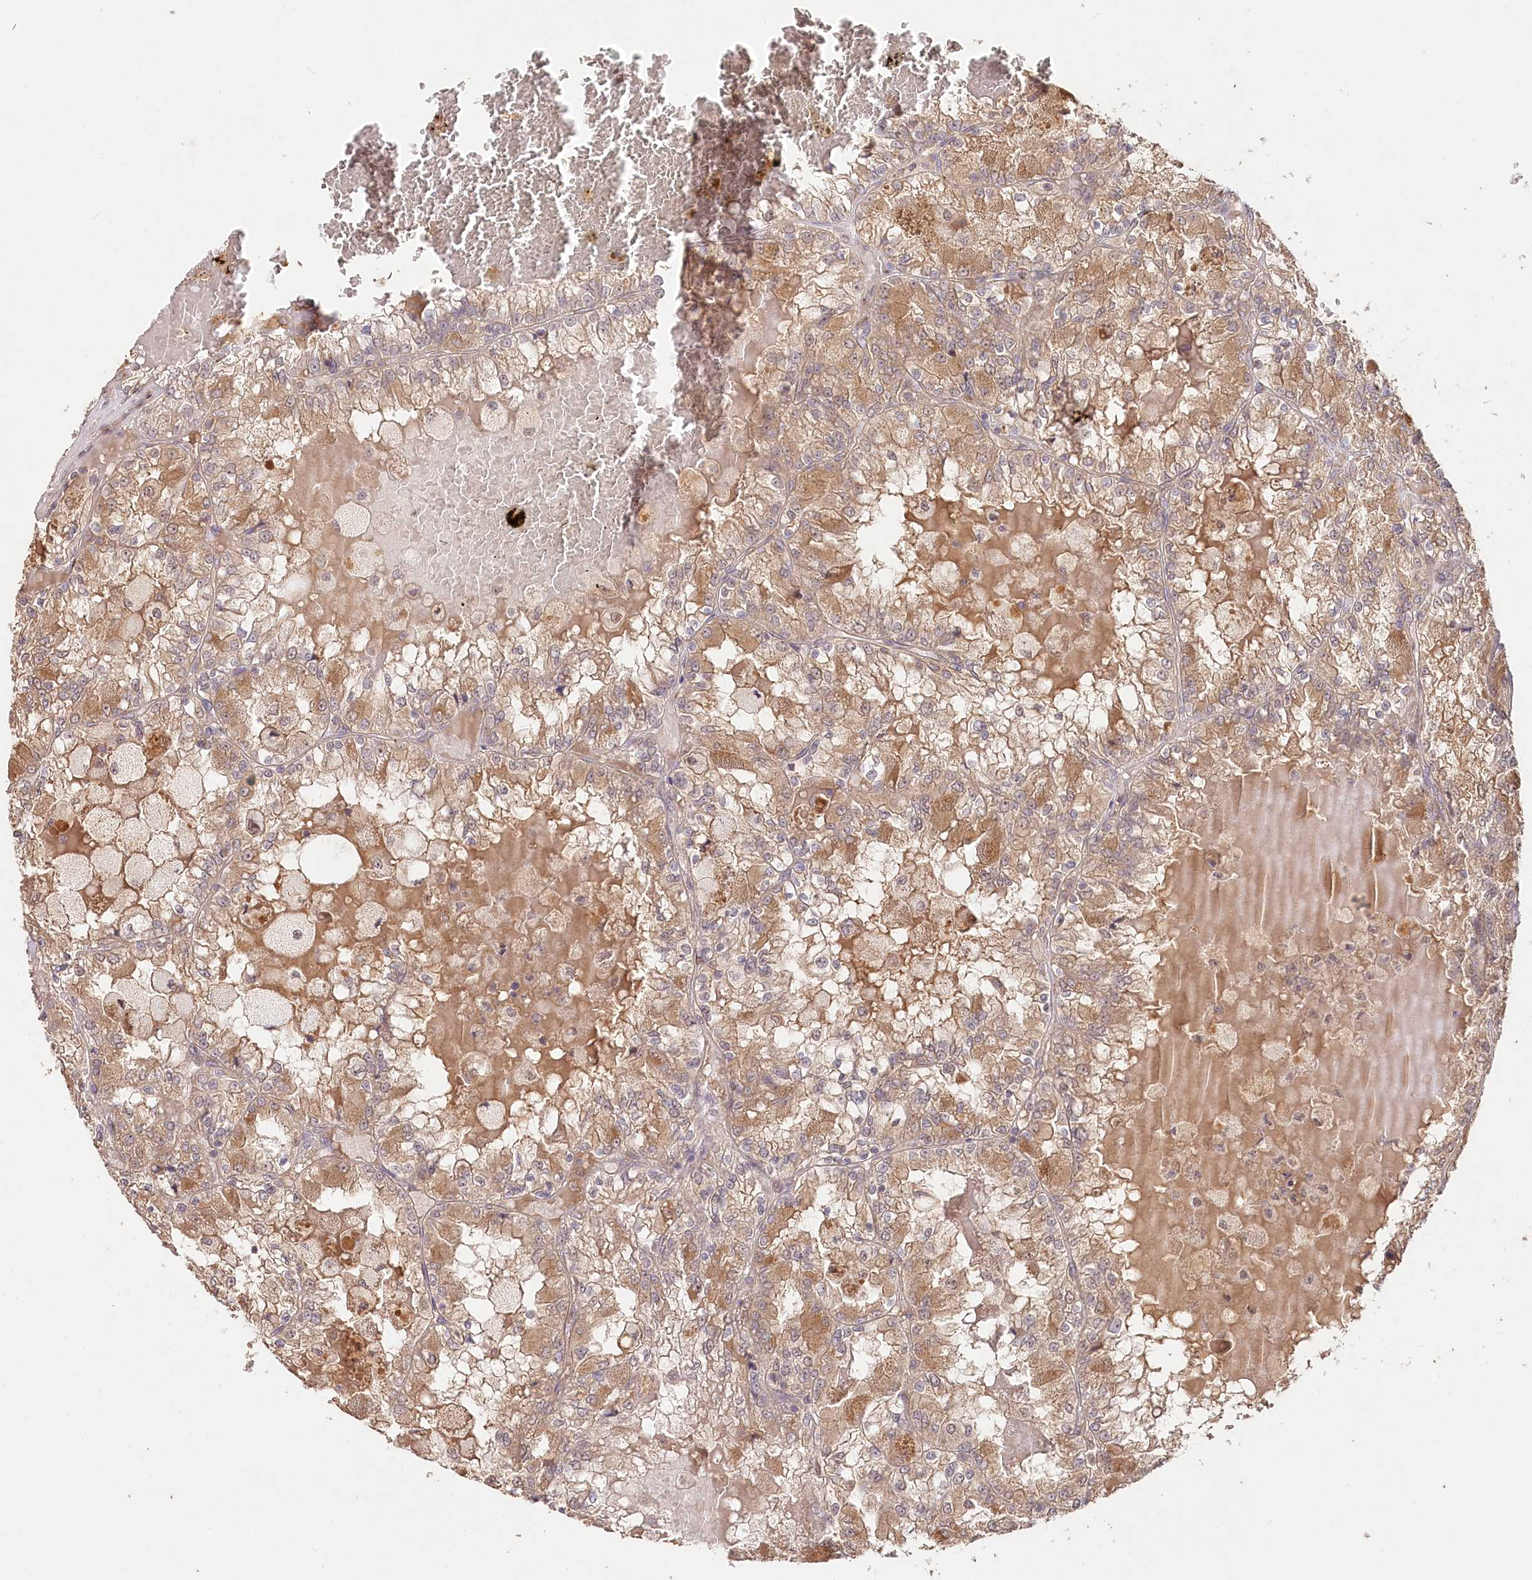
{"staining": {"intensity": "moderate", "quantity": ">75%", "location": "cytoplasmic/membranous"}, "tissue": "renal cancer", "cell_type": "Tumor cells", "image_type": "cancer", "snomed": [{"axis": "morphology", "description": "Adenocarcinoma, NOS"}, {"axis": "topography", "description": "Kidney"}], "caption": "Renal adenocarcinoma tissue reveals moderate cytoplasmic/membranous expression in approximately >75% of tumor cells", "gene": "IRAK1BP1", "patient": {"sex": "female", "age": 56}}